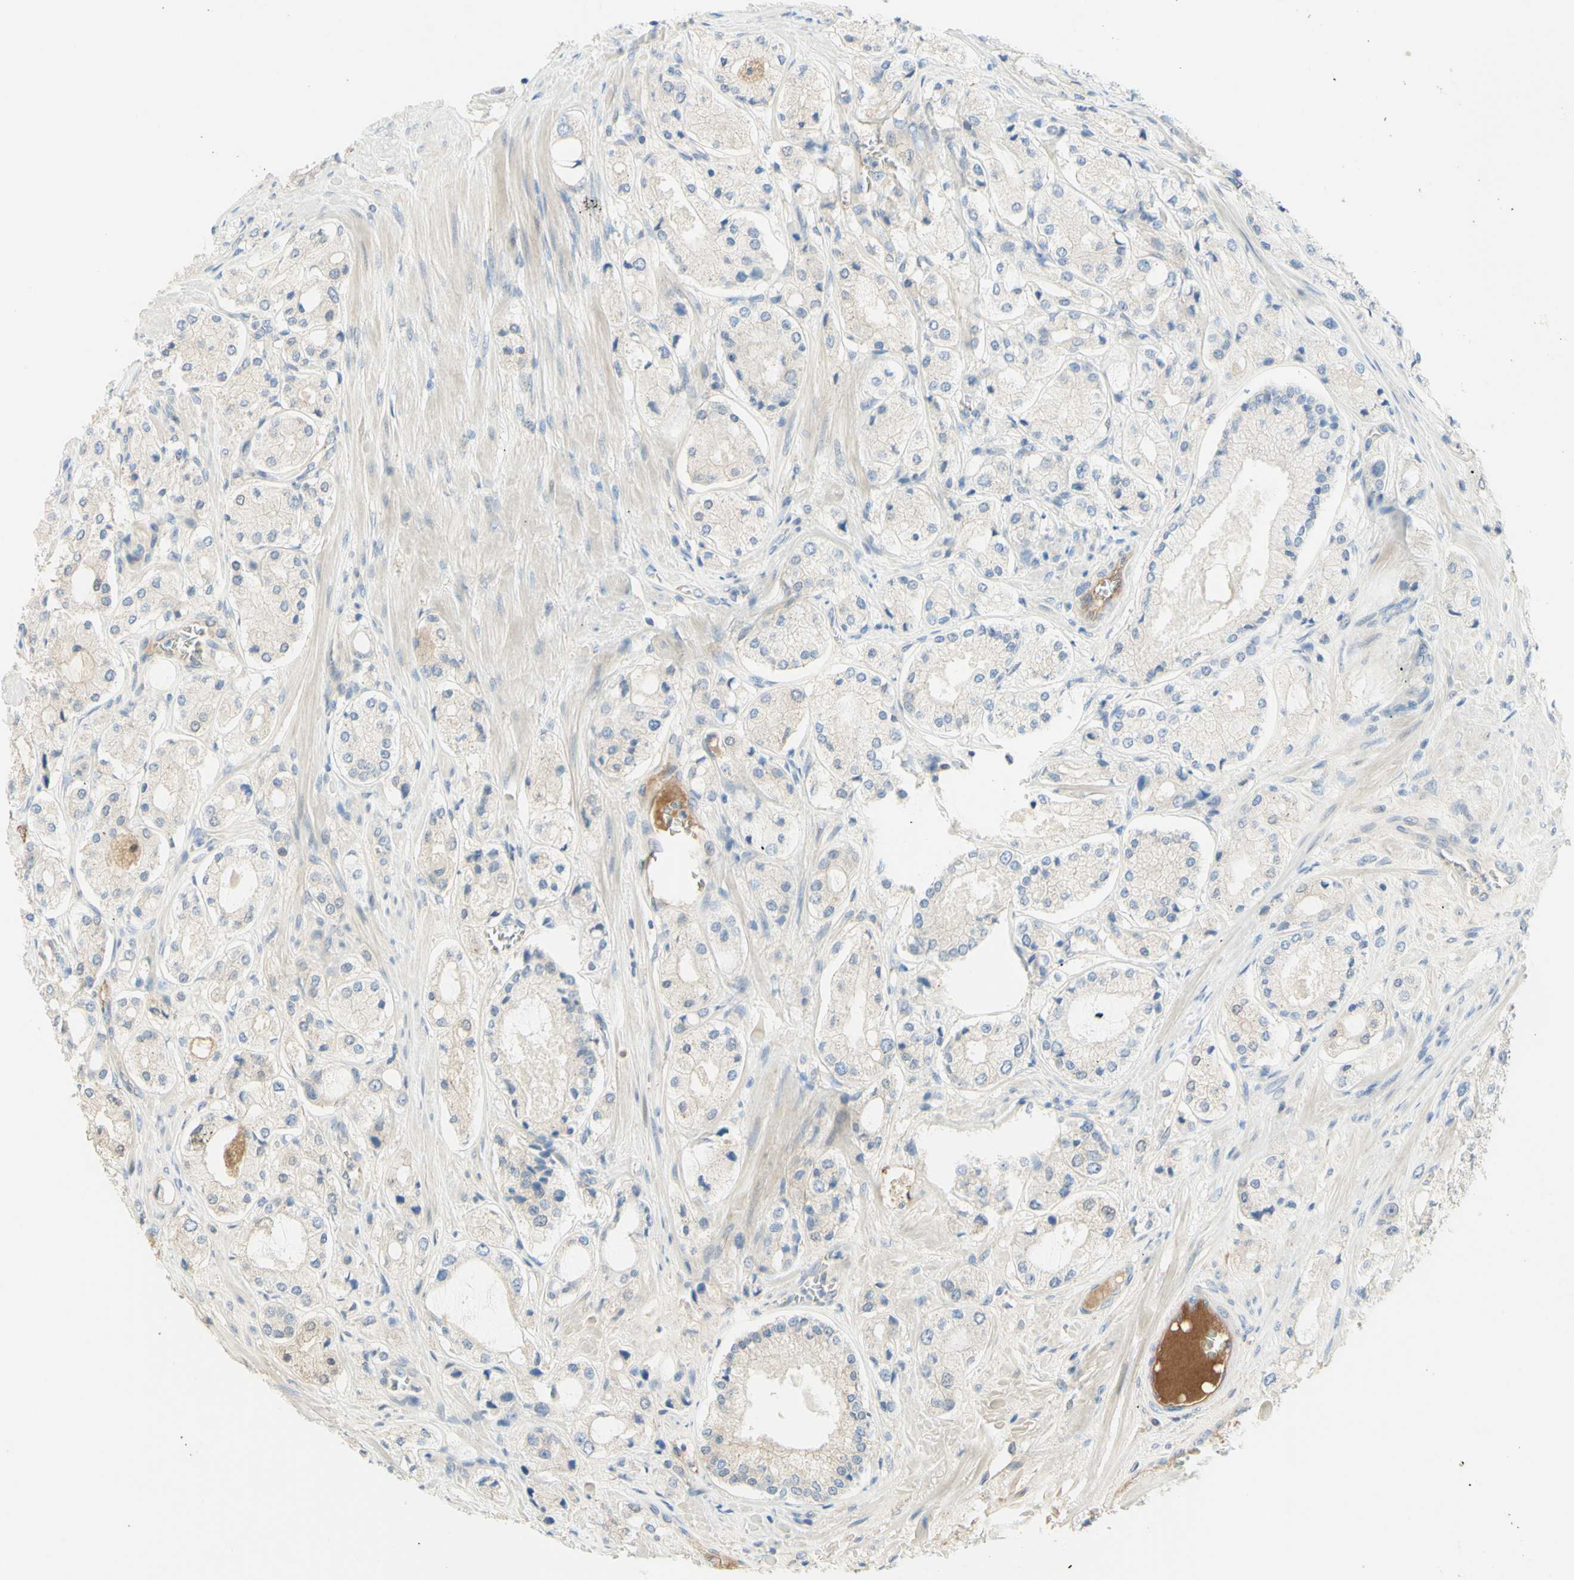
{"staining": {"intensity": "negative", "quantity": "none", "location": "none"}, "tissue": "prostate cancer", "cell_type": "Tumor cells", "image_type": "cancer", "snomed": [{"axis": "morphology", "description": "Adenocarcinoma, High grade"}, {"axis": "topography", "description": "Prostate"}], "caption": "High-grade adenocarcinoma (prostate) was stained to show a protein in brown. There is no significant expression in tumor cells.", "gene": "ANGPT2", "patient": {"sex": "male", "age": 65}}